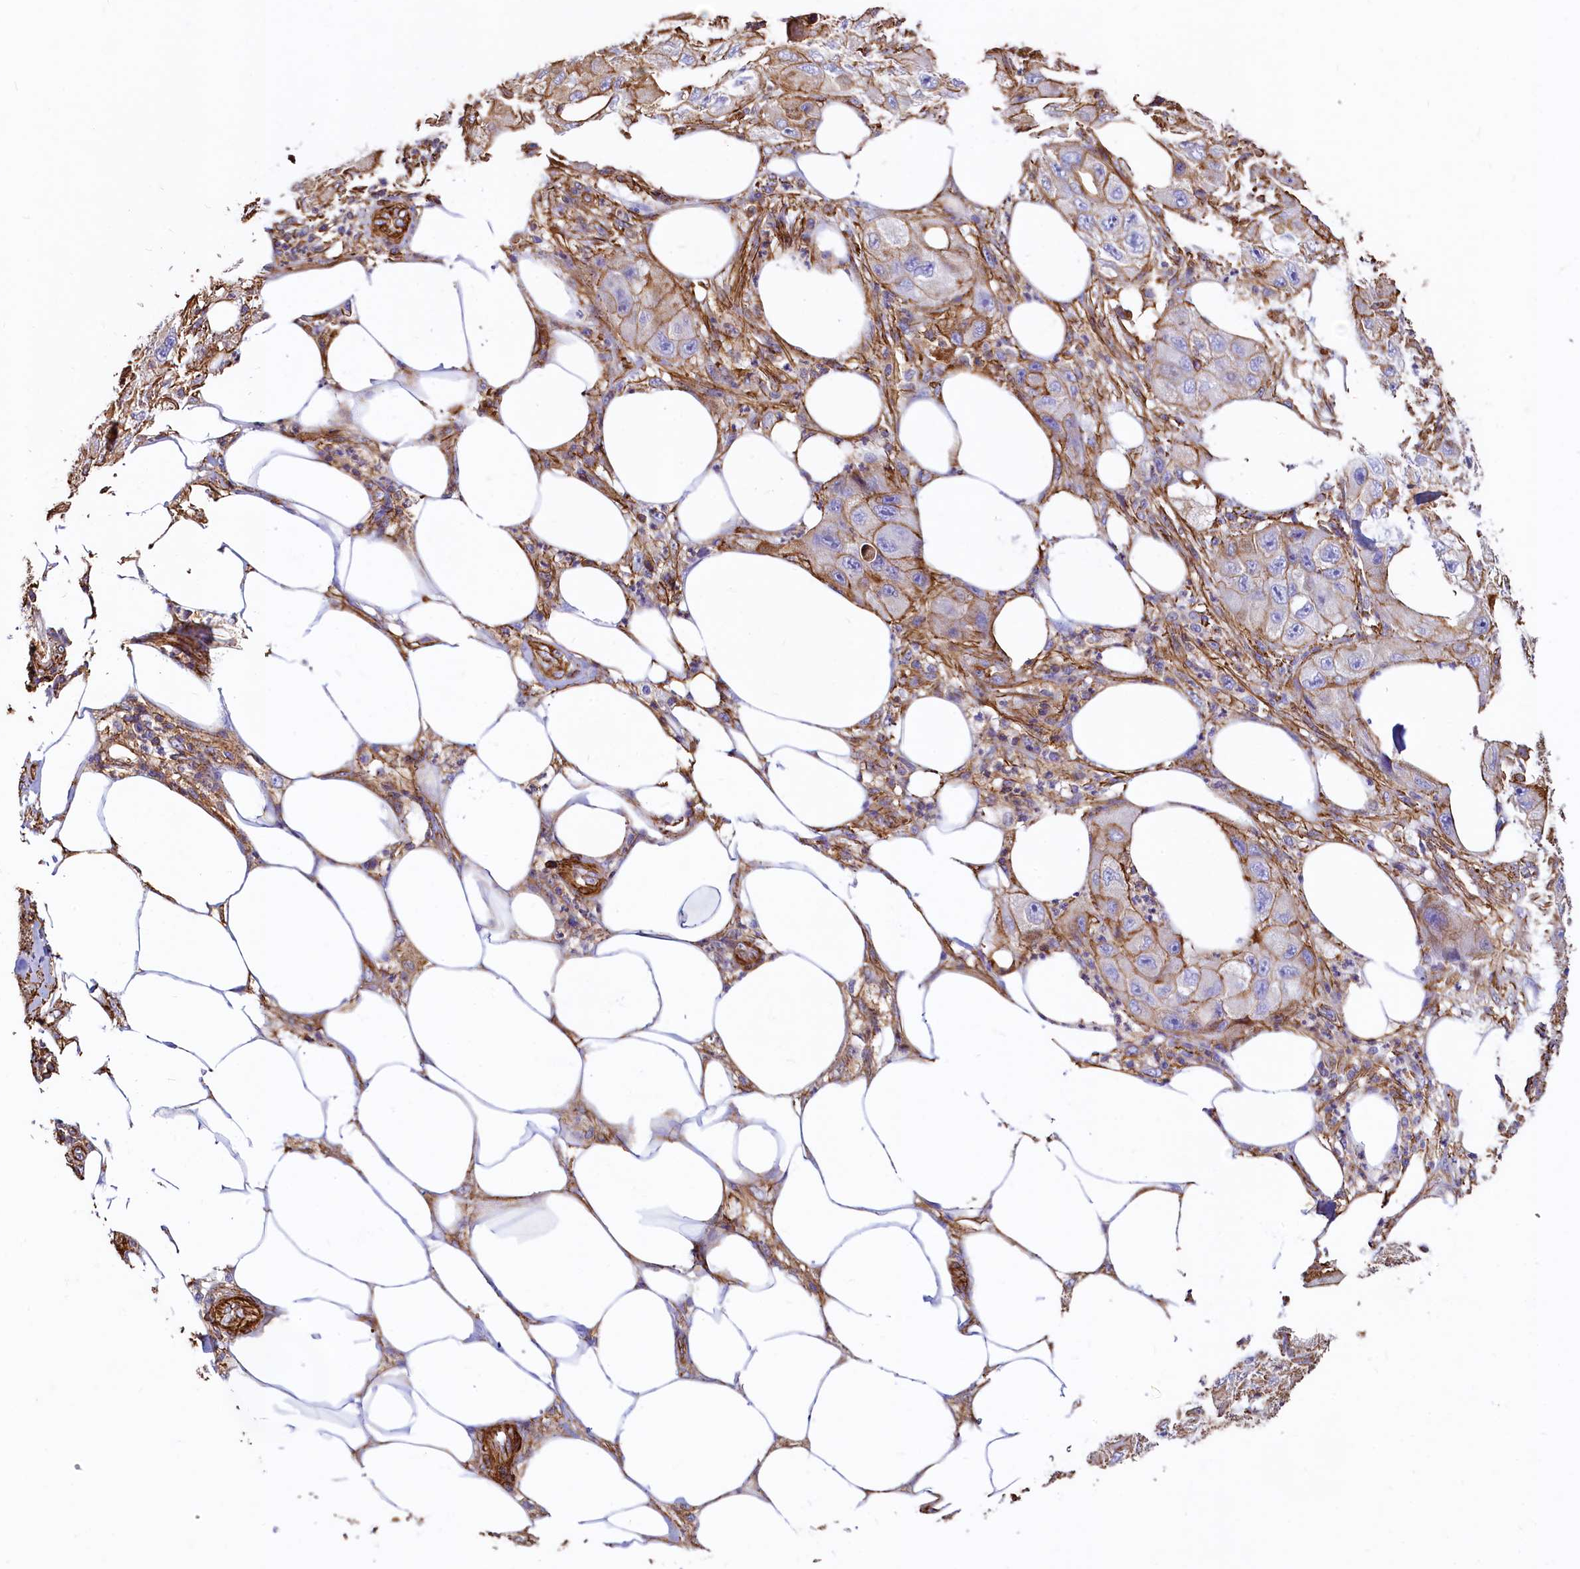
{"staining": {"intensity": "moderate", "quantity": "<25%", "location": "cytoplasmic/membranous"}, "tissue": "skin cancer", "cell_type": "Tumor cells", "image_type": "cancer", "snomed": [{"axis": "morphology", "description": "Squamous cell carcinoma, NOS"}, {"axis": "topography", "description": "Skin"}, {"axis": "topography", "description": "Subcutis"}], "caption": "This histopathology image demonstrates immunohistochemistry staining of human skin cancer, with low moderate cytoplasmic/membranous positivity in approximately <25% of tumor cells.", "gene": "THBS1", "patient": {"sex": "male", "age": 73}}